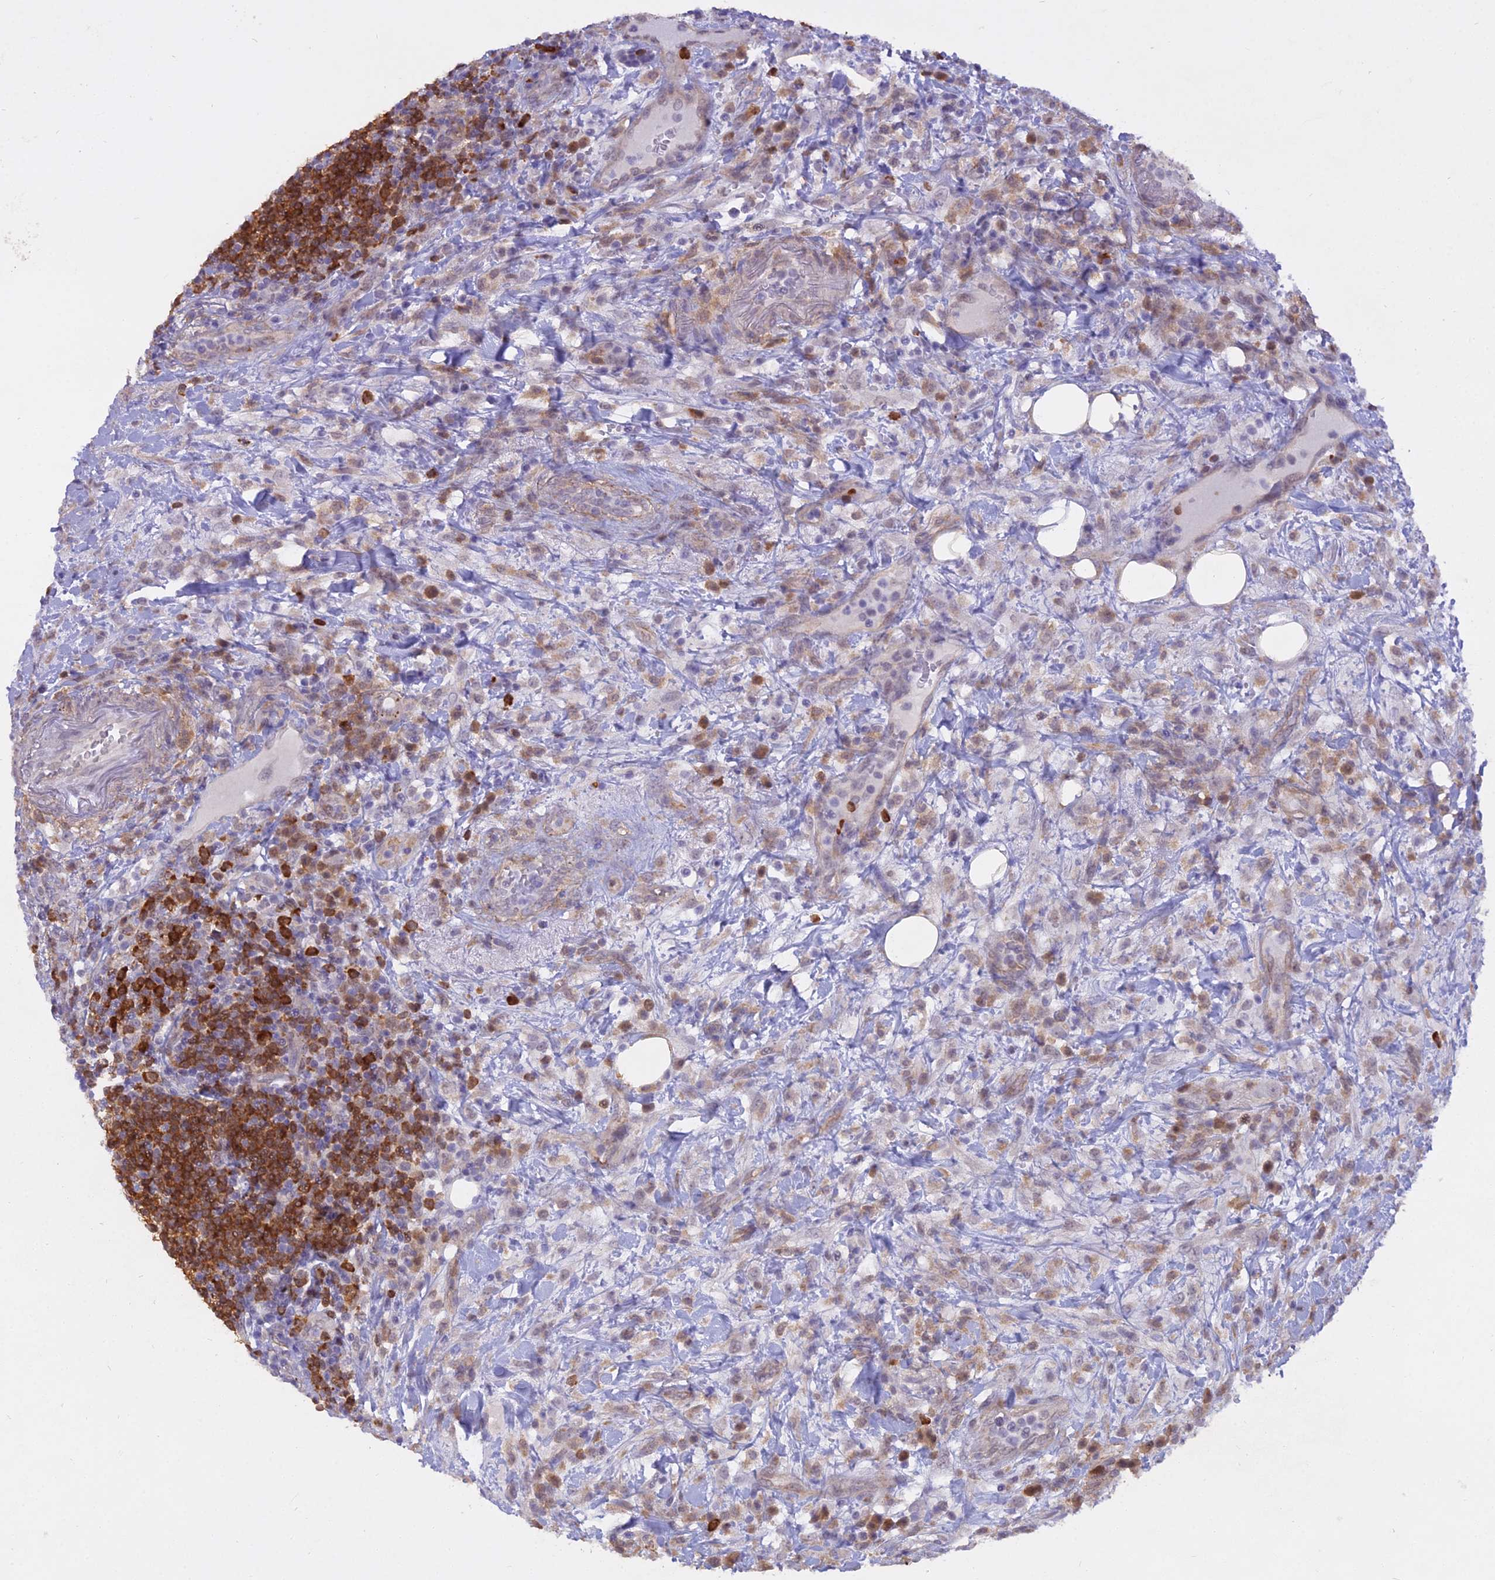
{"staining": {"intensity": "moderate", "quantity": "<25%", "location": "cytoplasmic/membranous,nuclear"}, "tissue": "lymphoma", "cell_type": "Tumor cells", "image_type": "cancer", "snomed": [{"axis": "morphology", "description": "Malignant lymphoma, non-Hodgkin's type, High grade"}, {"axis": "topography", "description": "Colon"}], "caption": "This photomicrograph reveals IHC staining of high-grade malignant lymphoma, non-Hodgkin's type, with low moderate cytoplasmic/membranous and nuclear positivity in approximately <25% of tumor cells.", "gene": "BLNK", "patient": {"sex": "female", "age": 53}}